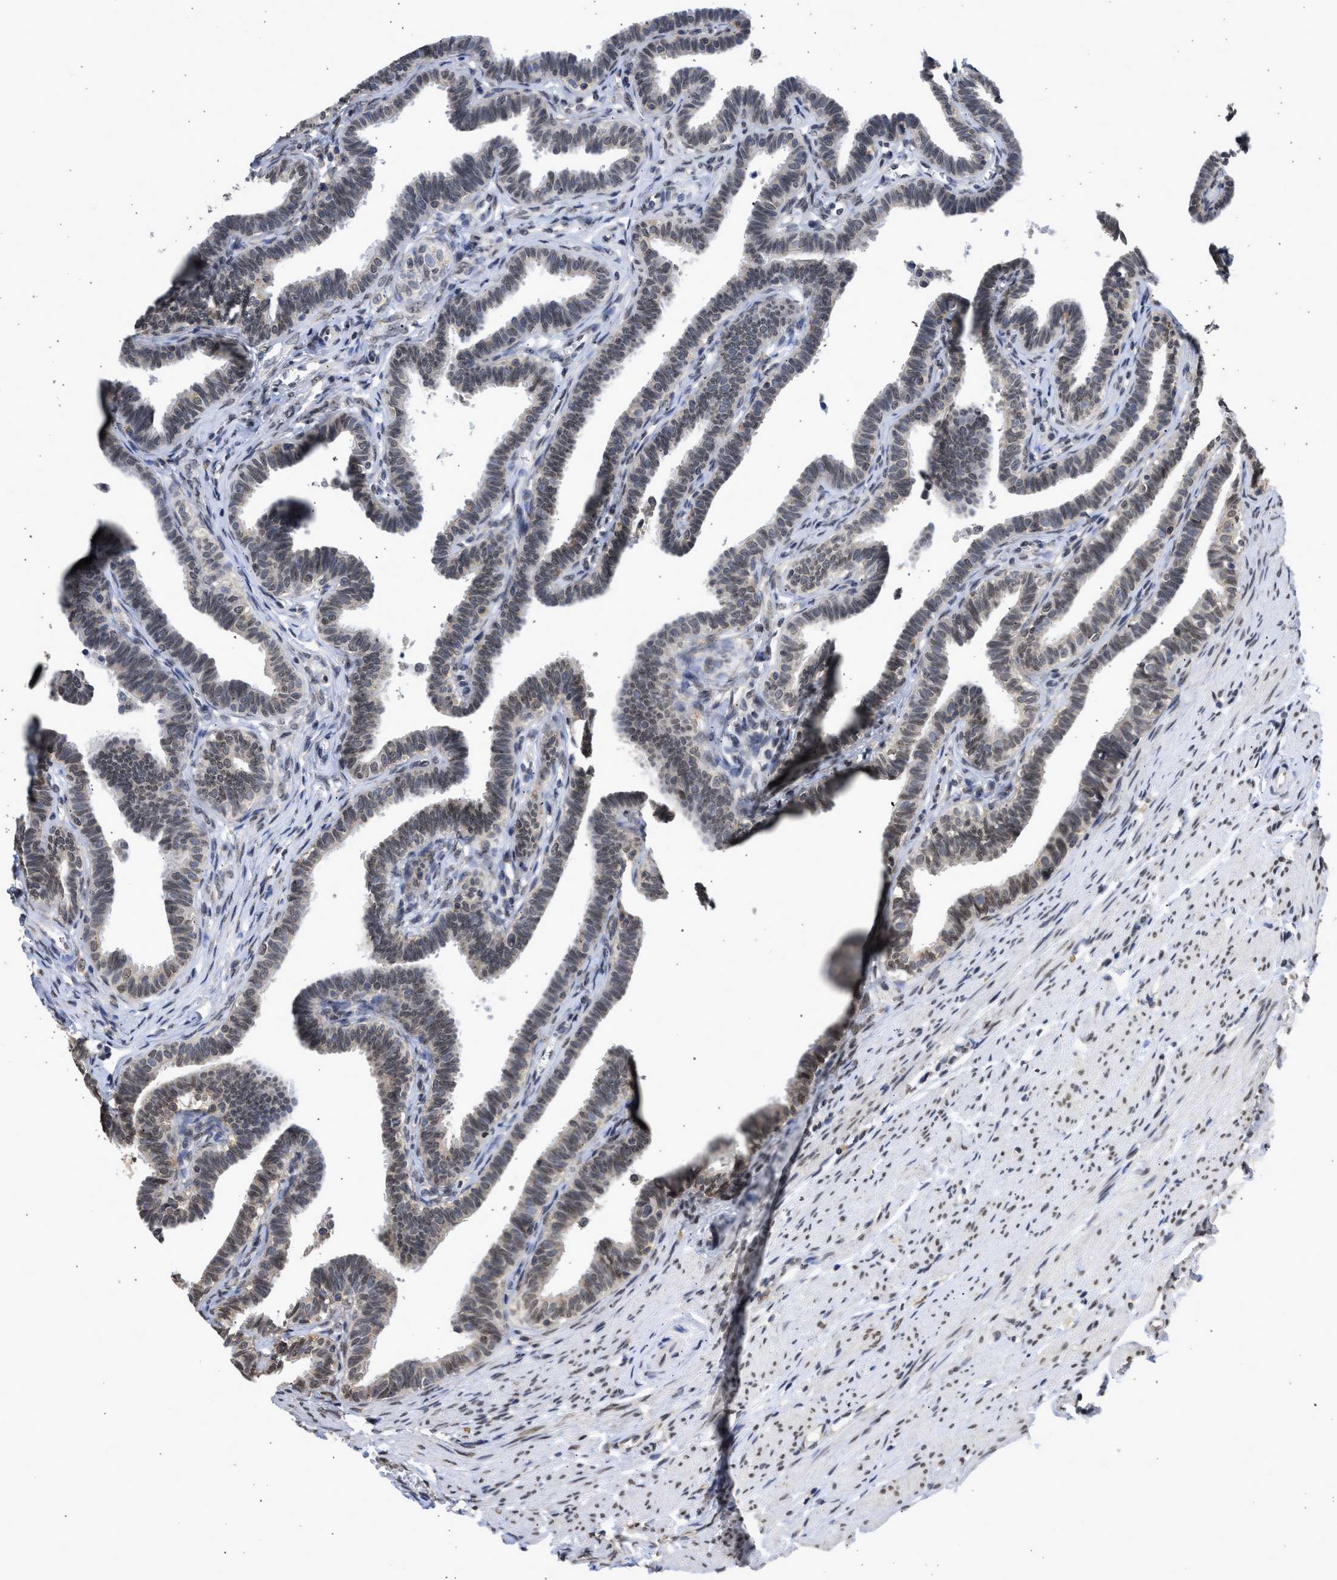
{"staining": {"intensity": "negative", "quantity": "none", "location": "none"}, "tissue": "fallopian tube", "cell_type": "Glandular cells", "image_type": "normal", "snomed": [{"axis": "morphology", "description": "Normal tissue, NOS"}, {"axis": "topography", "description": "Fallopian tube"}, {"axis": "topography", "description": "Ovary"}], "caption": "This image is of unremarkable fallopian tube stained with immunohistochemistry (IHC) to label a protein in brown with the nuclei are counter-stained blue. There is no expression in glandular cells.", "gene": "NUP35", "patient": {"sex": "female", "age": 23}}